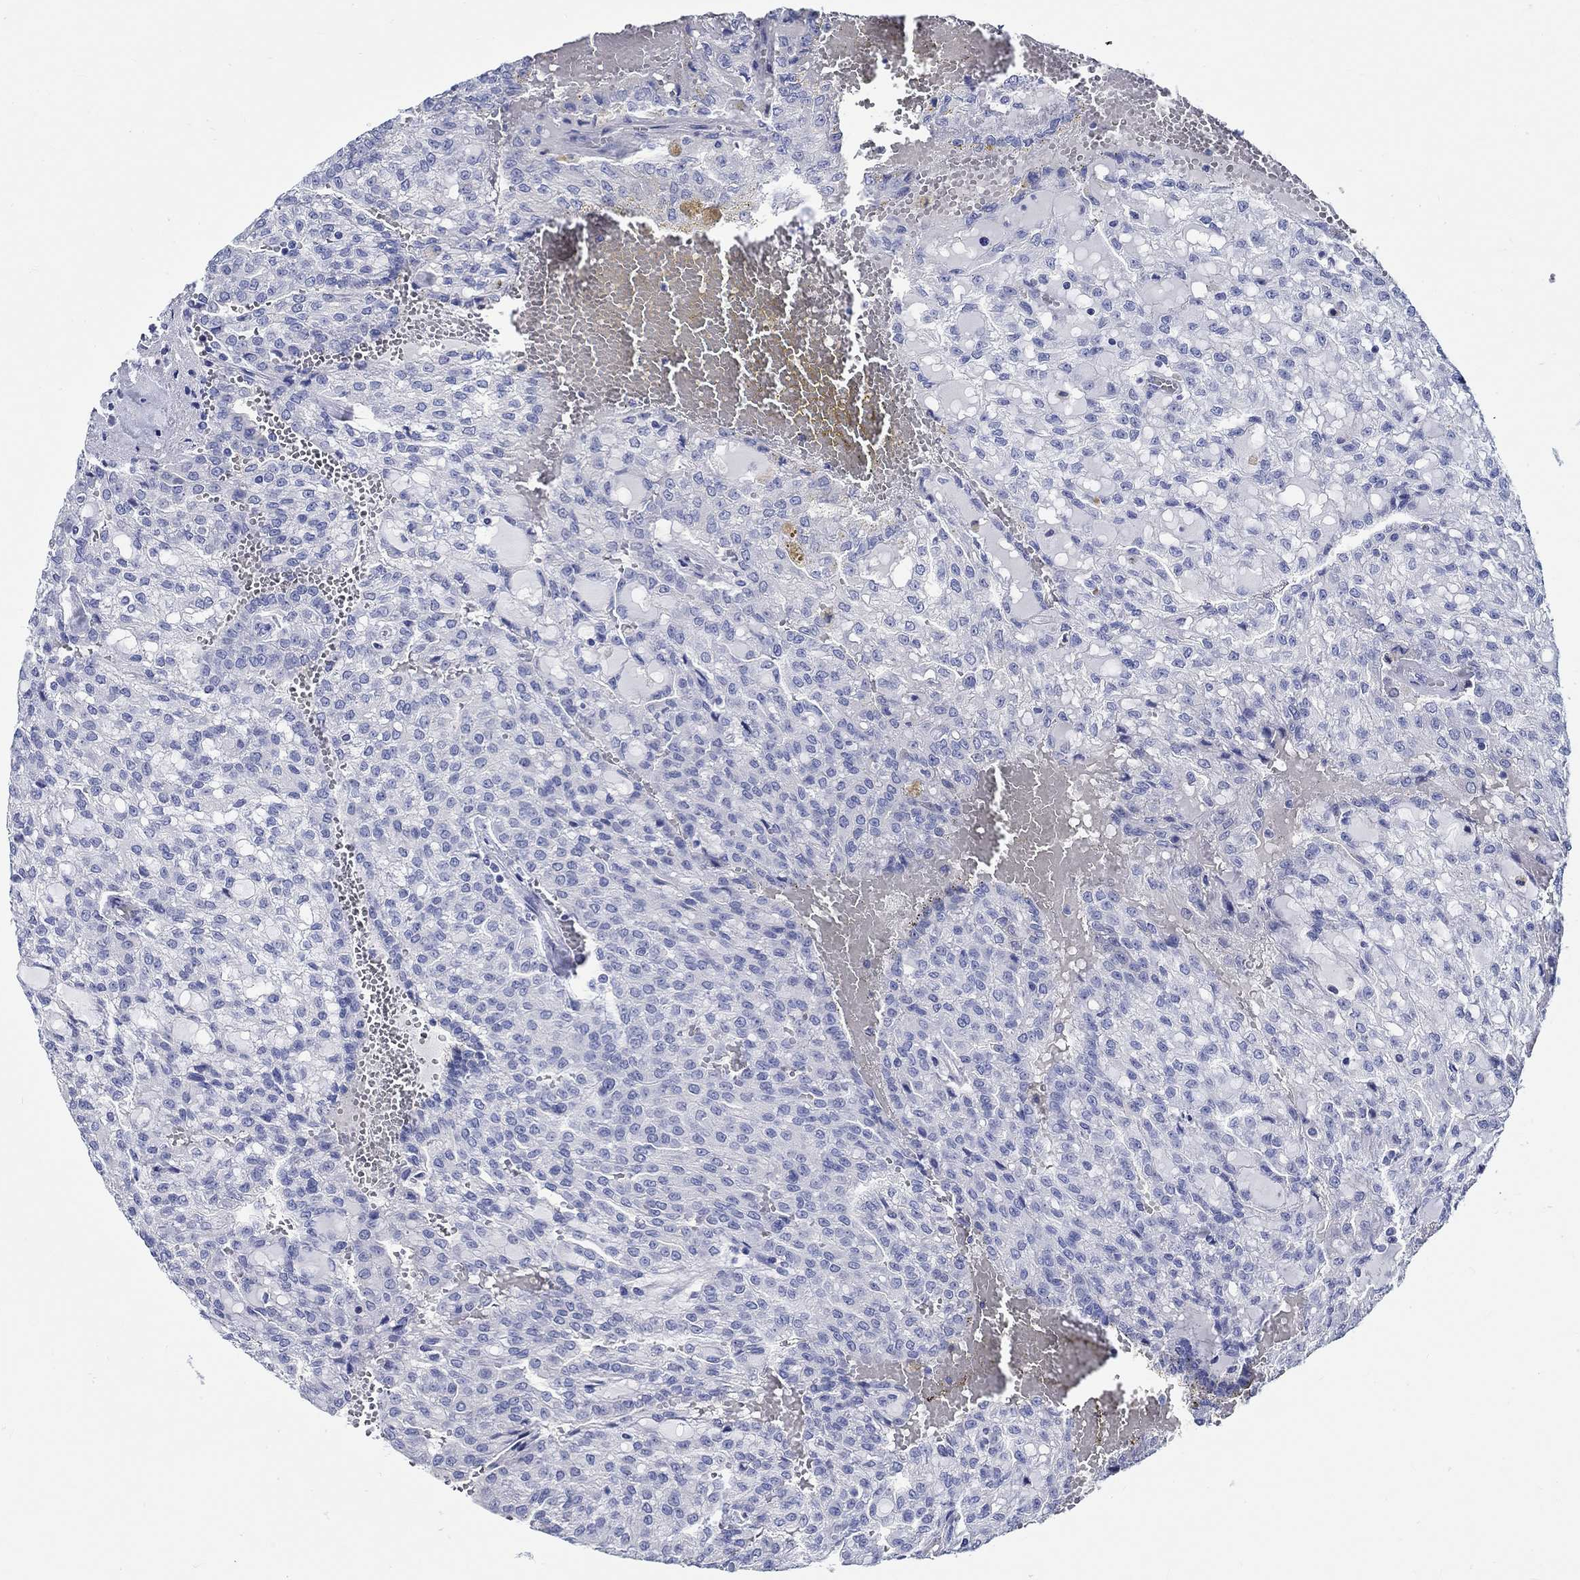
{"staining": {"intensity": "negative", "quantity": "none", "location": "none"}, "tissue": "renal cancer", "cell_type": "Tumor cells", "image_type": "cancer", "snomed": [{"axis": "morphology", "description": "Adenocarcinoma, NOS"}, {"axis": "topography", "description": "Kidney"}], "caption": "The IHC photomicrograph has no significant staining in tumor cells of adenocarcinoma (renal) tissue.", "gene": "FBXO2", "patient": {"sex": "male", "age": 63}}